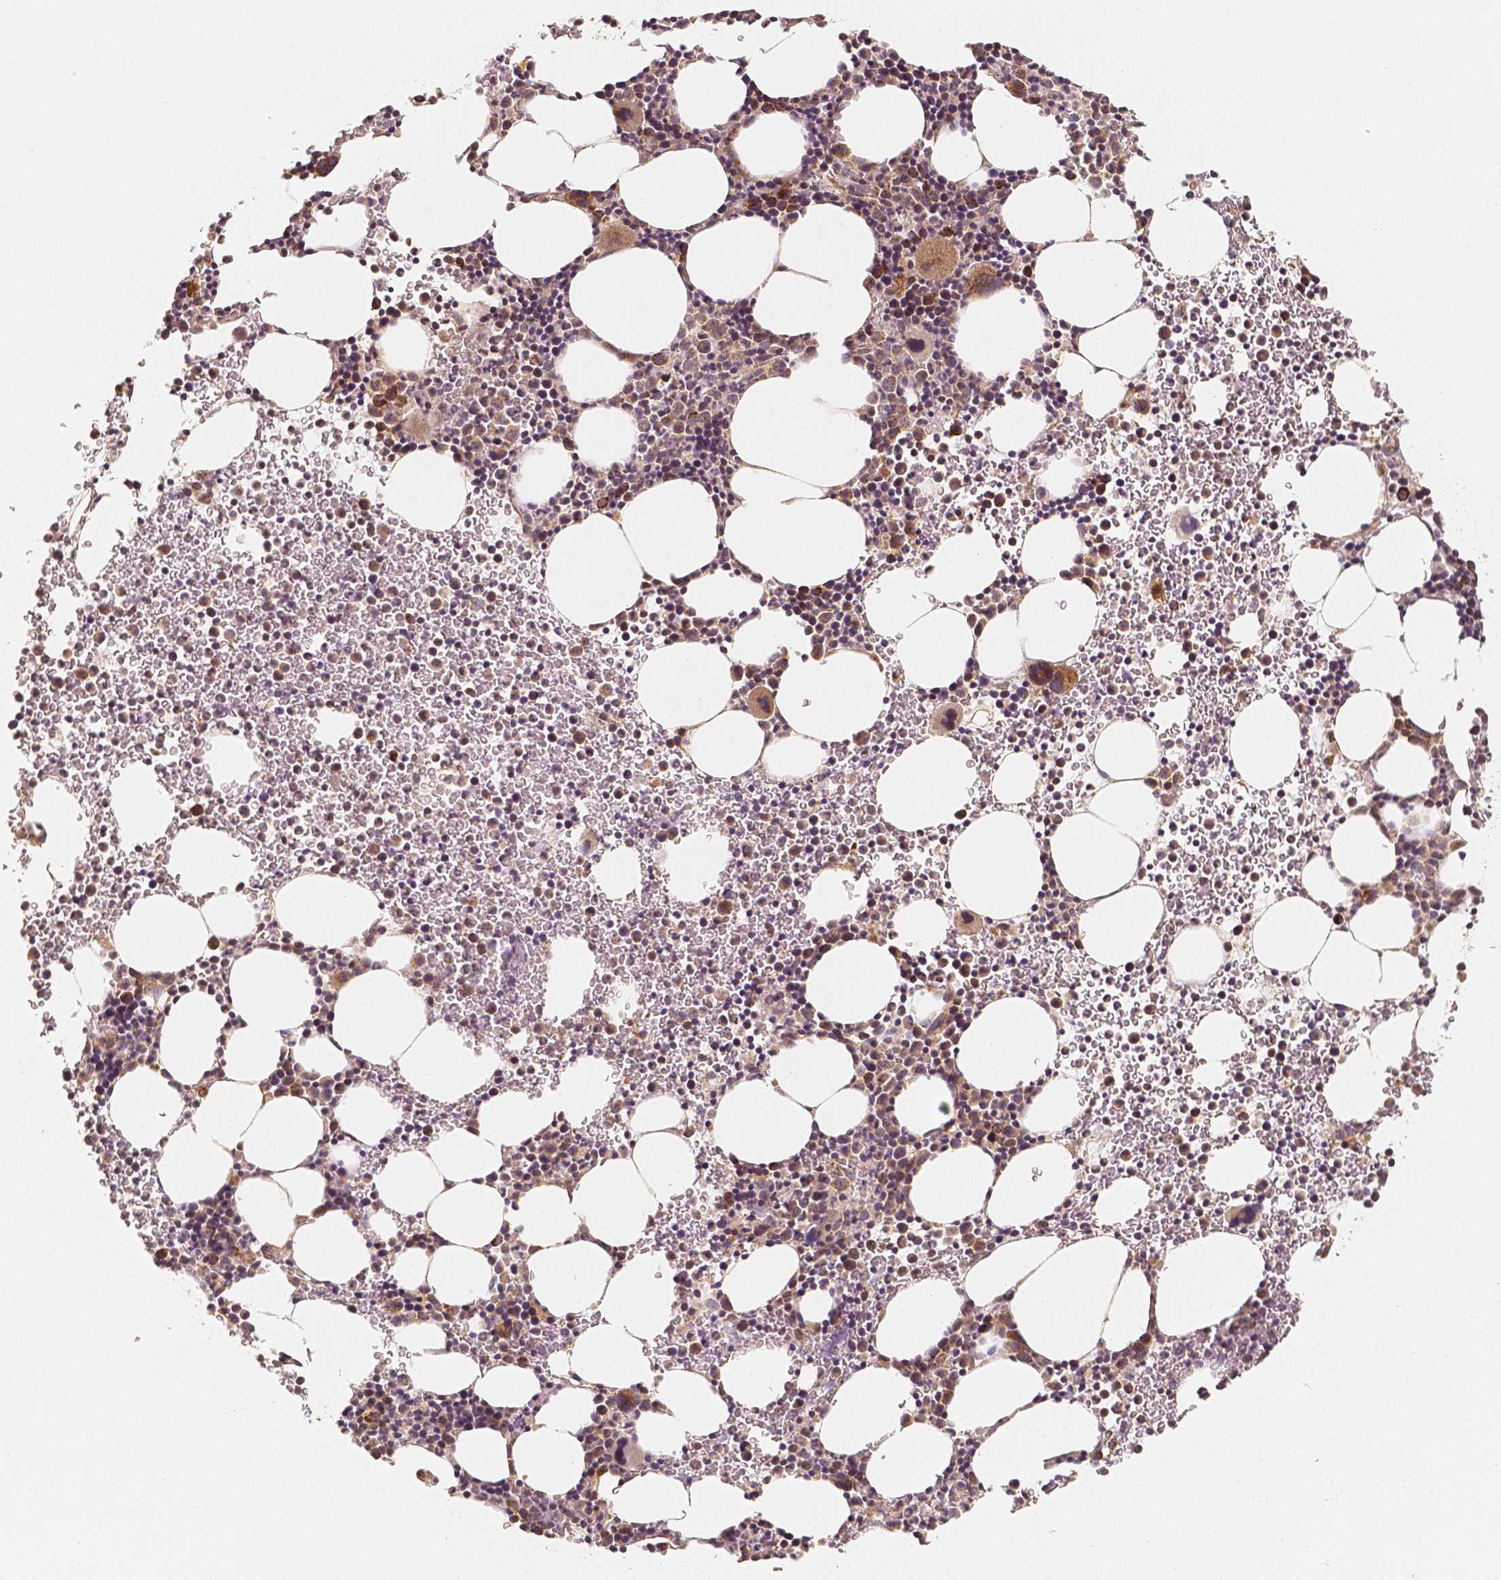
{"staining": {"intensity": "moderate", "quantity": "<25%", "location": "cytoplasmic/membranous"}, "tissue": "bone marrow", "cell_type": "Hematopoietic cells", "image_type": "normal", "snomed": [{"axis": "morphology", "description": "Normal tissue, NOS"}, {"axis": "topography", "description": "Bone marrow"}], "caption": "Bone marrow stained for a protein demonstrates moderate cytoplasmic/membranous positivity in hematopoietic cells. Using DAB (brown) and hematoxylin (blue) stains, captured at high magnification using brightfield microscopy.", "gene": "PGAM5", "patient": {"sex": "male", "age": 58}}